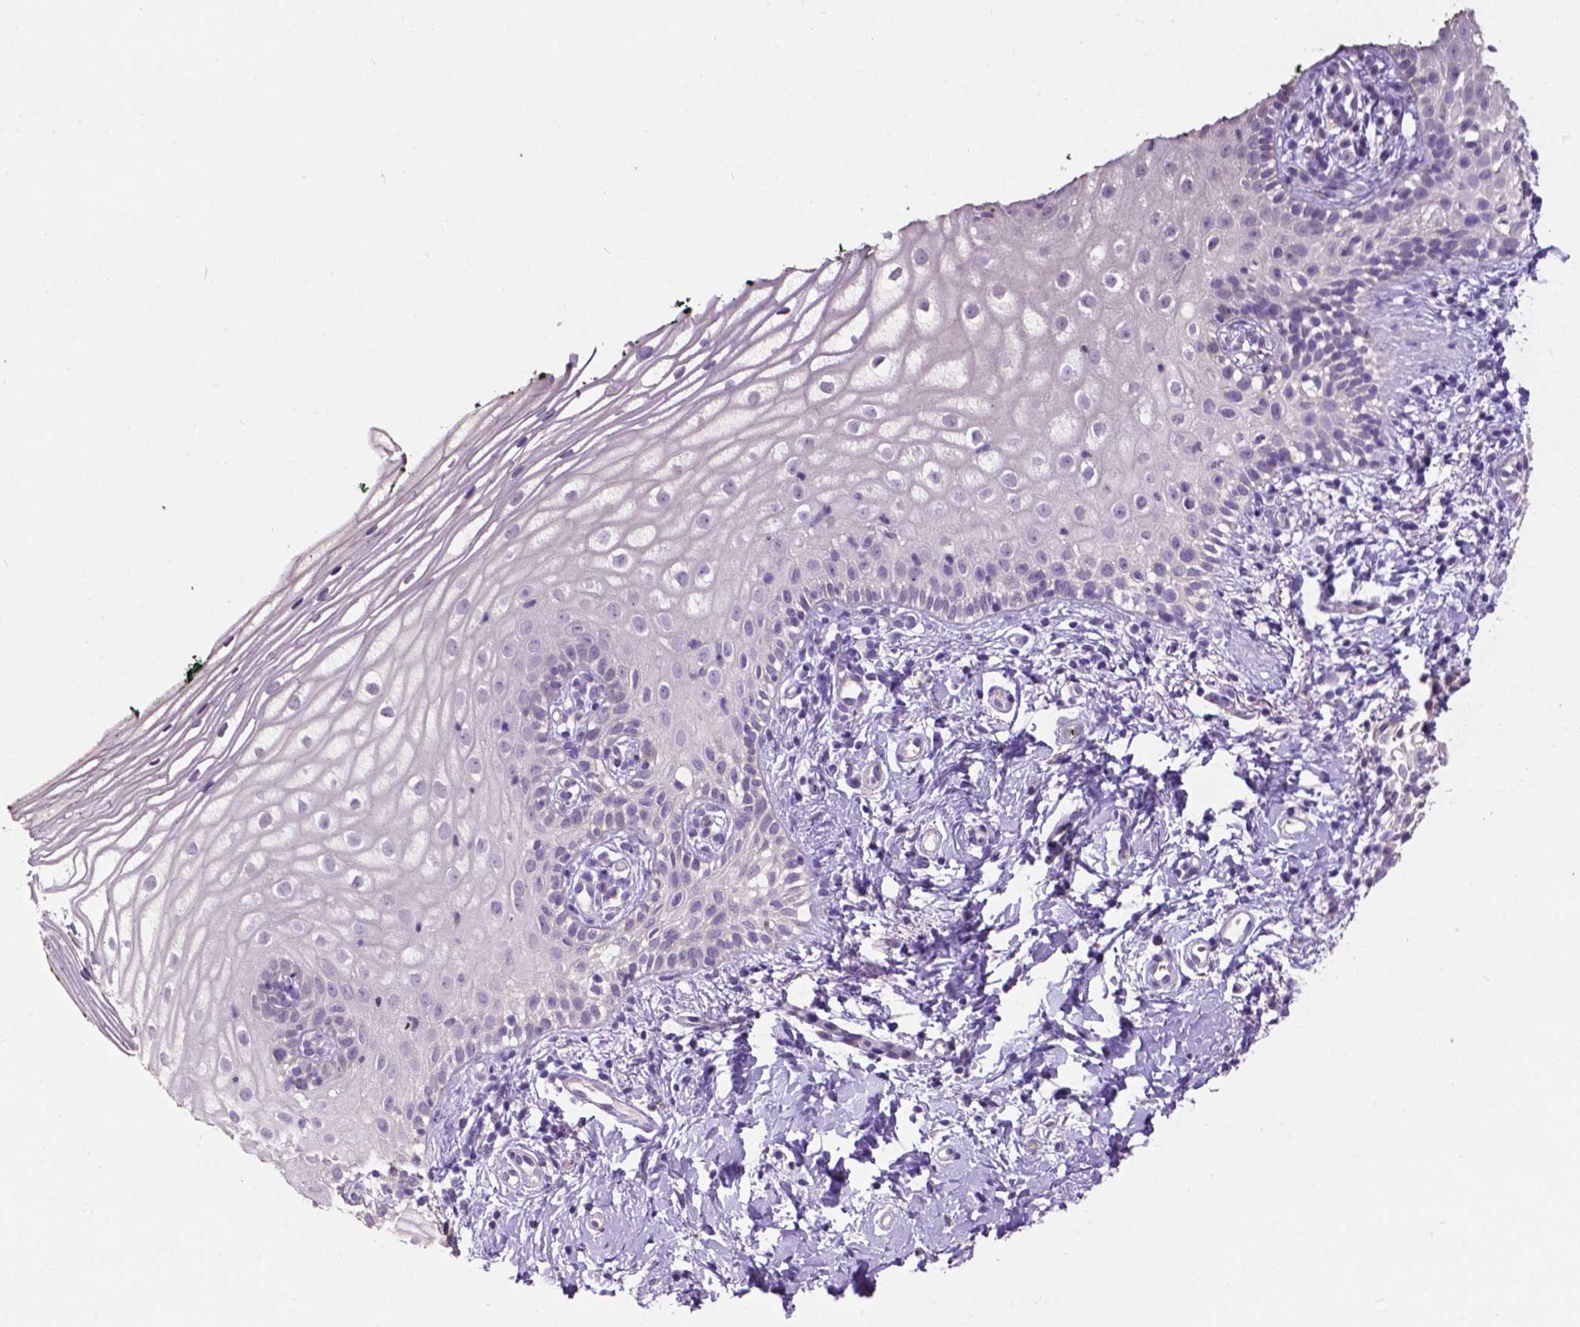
{"staining": {"intensity": "negative", "quantity": "none", "location": "none"}, "tissue": "vagina", "cell_type": "Squamous epithelial cells", "image_type": "normal", "snomed": [{"axis": "morphology", "description": "Normal tissue, NOS"}, {"axis": "topography", "description": "Vagina"}], "caption": "Immunohistochemistry (IHC) image of unremarkable vagina: vagina stained with DAB (3,3'-diaminobenzidine) reveals no significant protein staining in squamous epithelial cells.", "gene": "PLSCR1", "patient": {"sex": "female", "age": 47}}